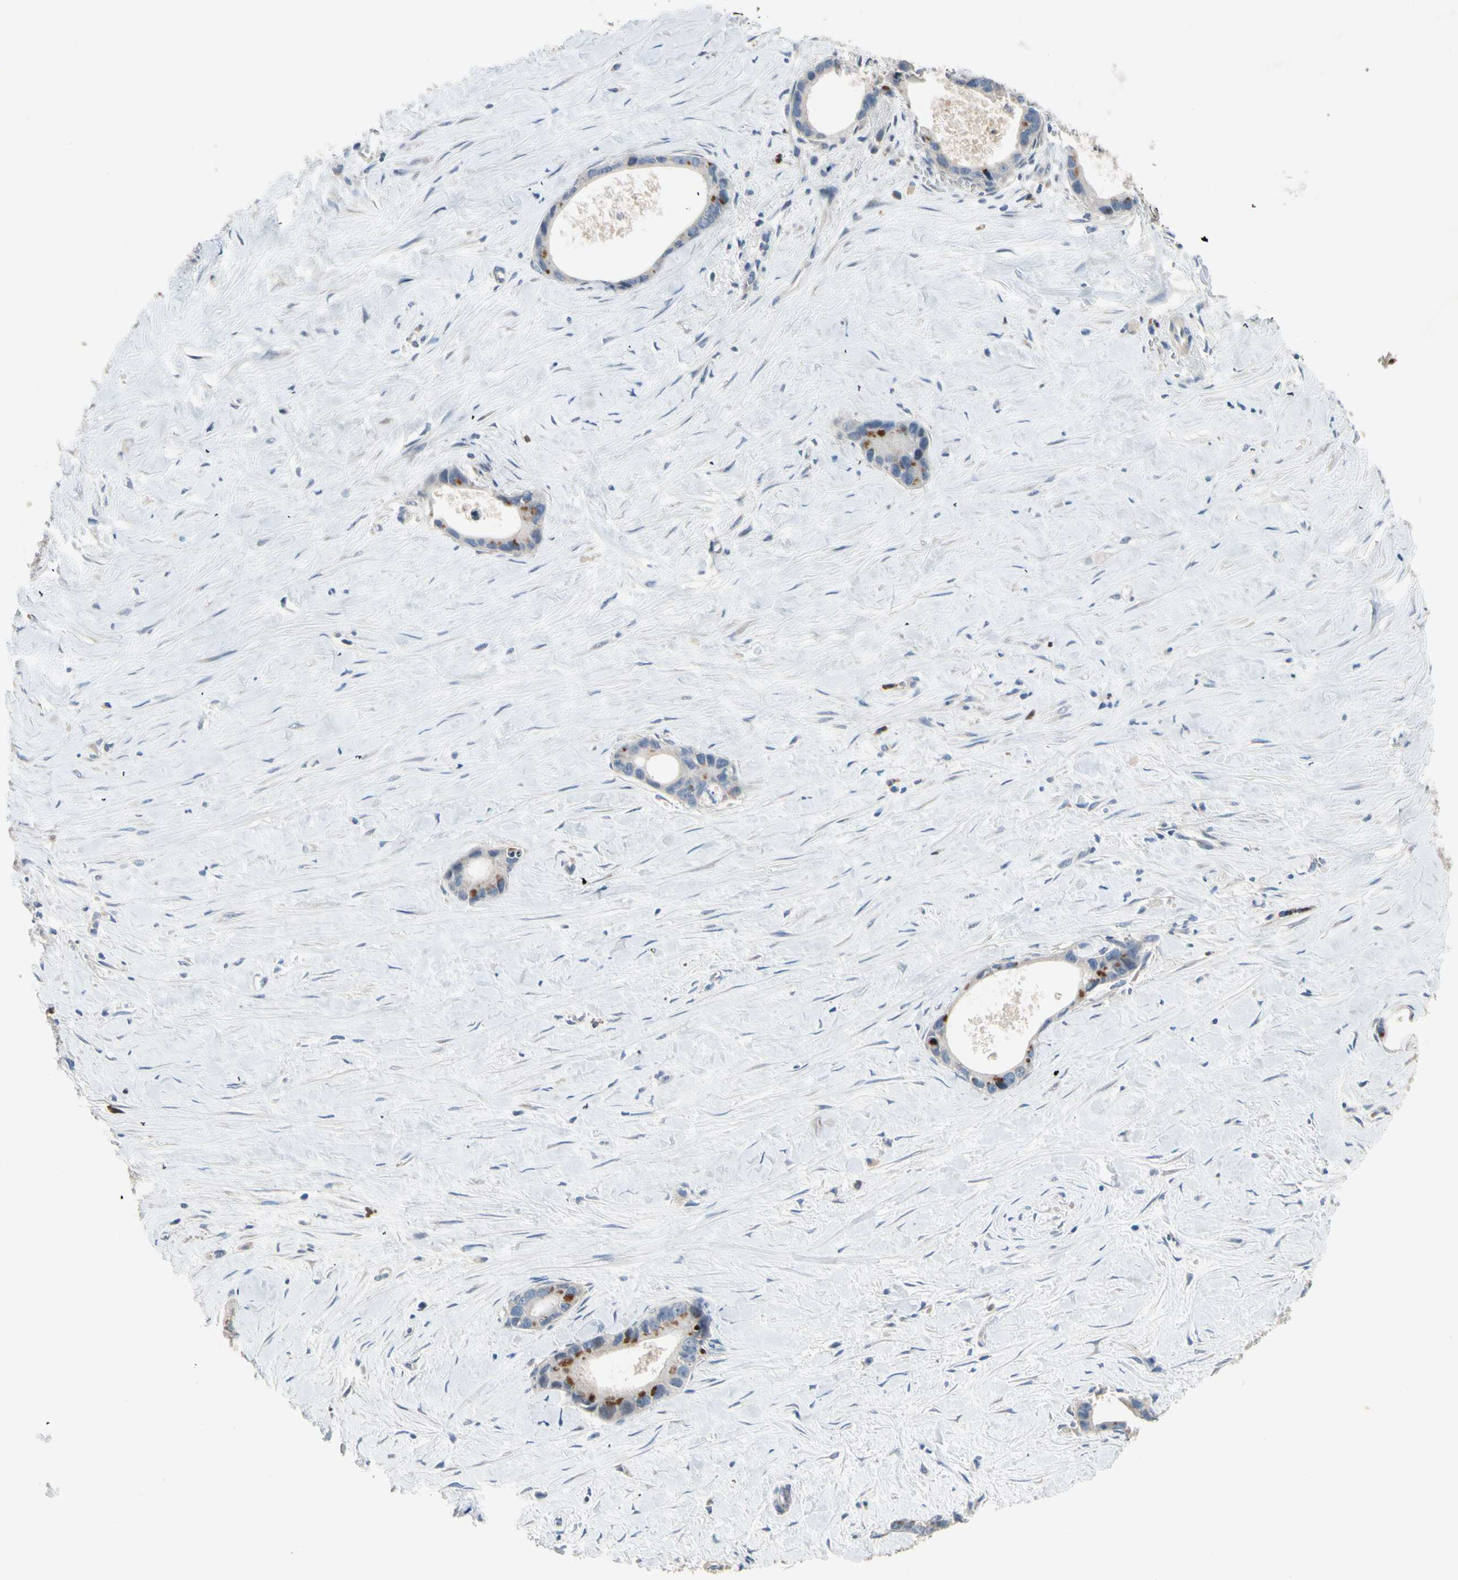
{"staining": {"intensity": "strong", "quantity": "<25%", "location": "cytoplasmic/membranous"}, "tissue": "liver cancer", "cell_type": "Tumor cells", "image_type": "cancer", "snomed": [{"axis": "morphology", "description": "Cholangiocarcinoma"}, {"axis": "topography", "description": "Liver"}], "caption": "Liver cholangiocarcinoma stained for a protein (brown) displays strong cytoplasmic/membranous positive staining in approximately <25% of tumor cells.", "gene": "SIGLEC5", "patient": {"sex": "female", "age": 55}}